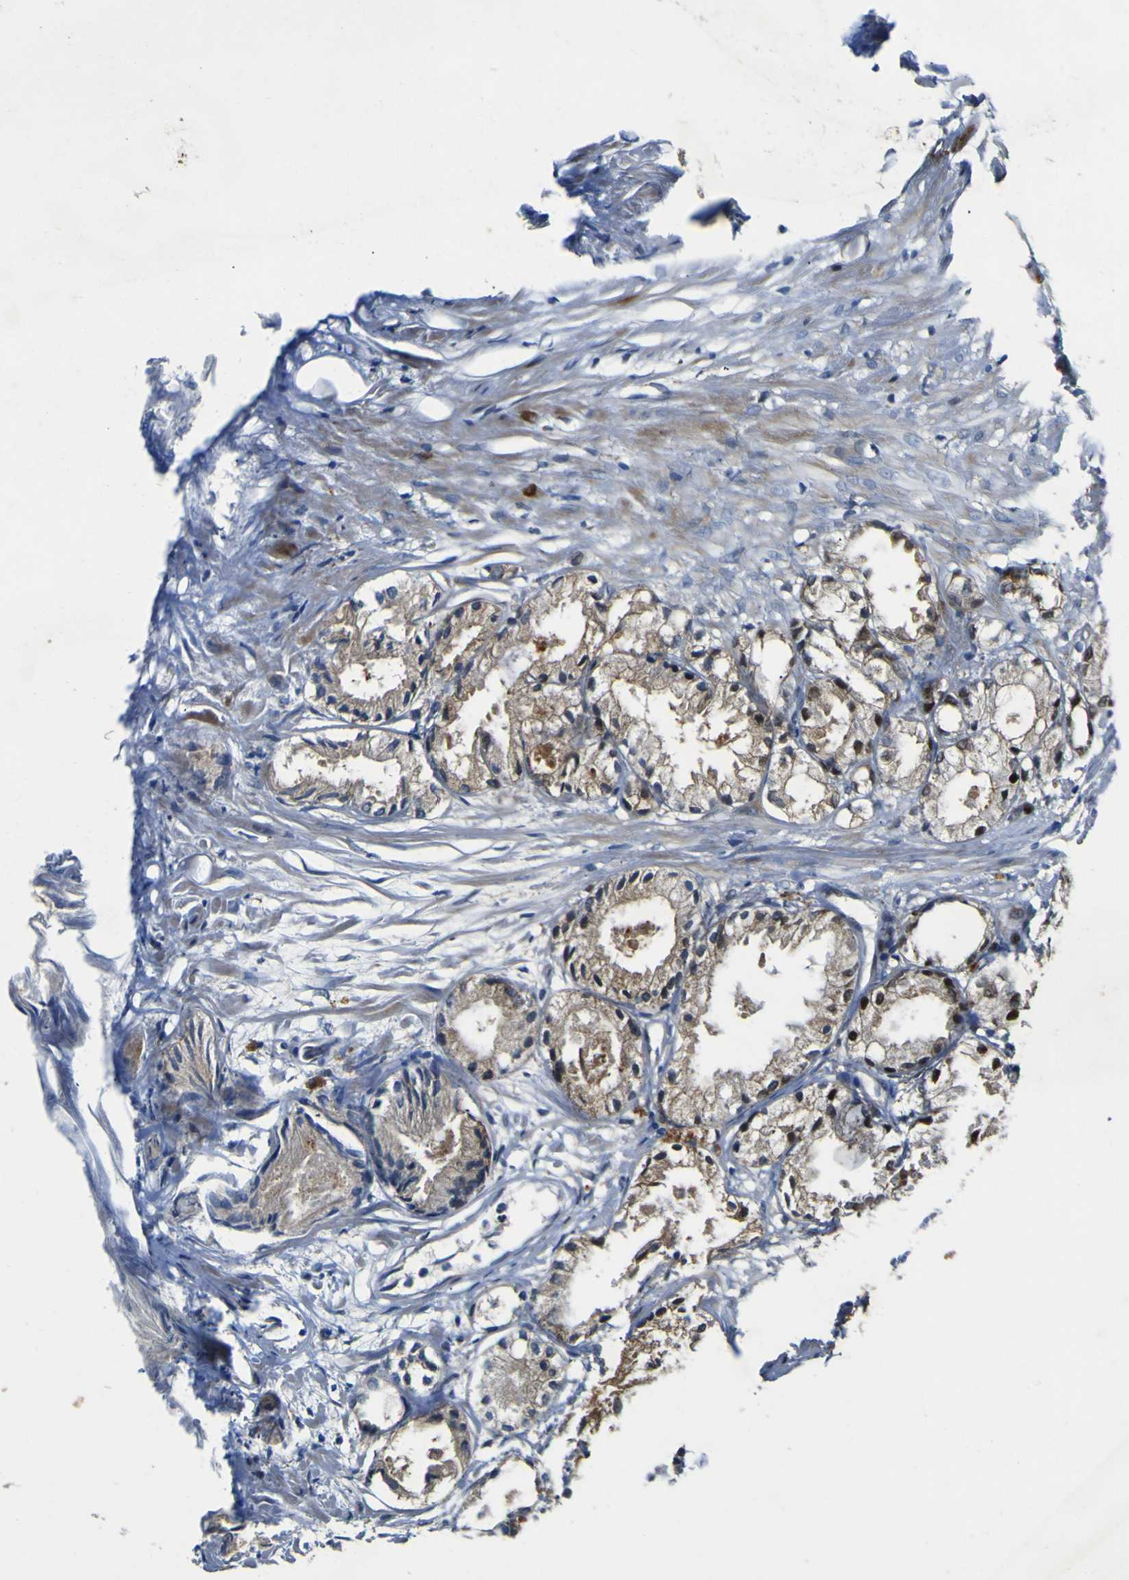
{"staining": {"intensity": "moderate", "quantity": ">75%", "location": "cytoplasmic/membranous"}, "tissue": "prostate cancer", "cell_type": "Tumor cells", "image_type": "cancer", "snomed": [{"axis": "morphology", "description": "Adenocarcinoma, Low grade"}, {"axis": "topography", "description": "Prostate"}], "caption": "Immunohistochemical staining of human low-grade adenocarcinoma (prostate) shows medium levels of moderate cytoplasmic/membranous expression in approximately >75% of tumor cells. (DAB IHC, brown staining for protein, blue staining for nuclei).", "gene": "LBHD1", "patient": {"sex": "male", "age": 72}}